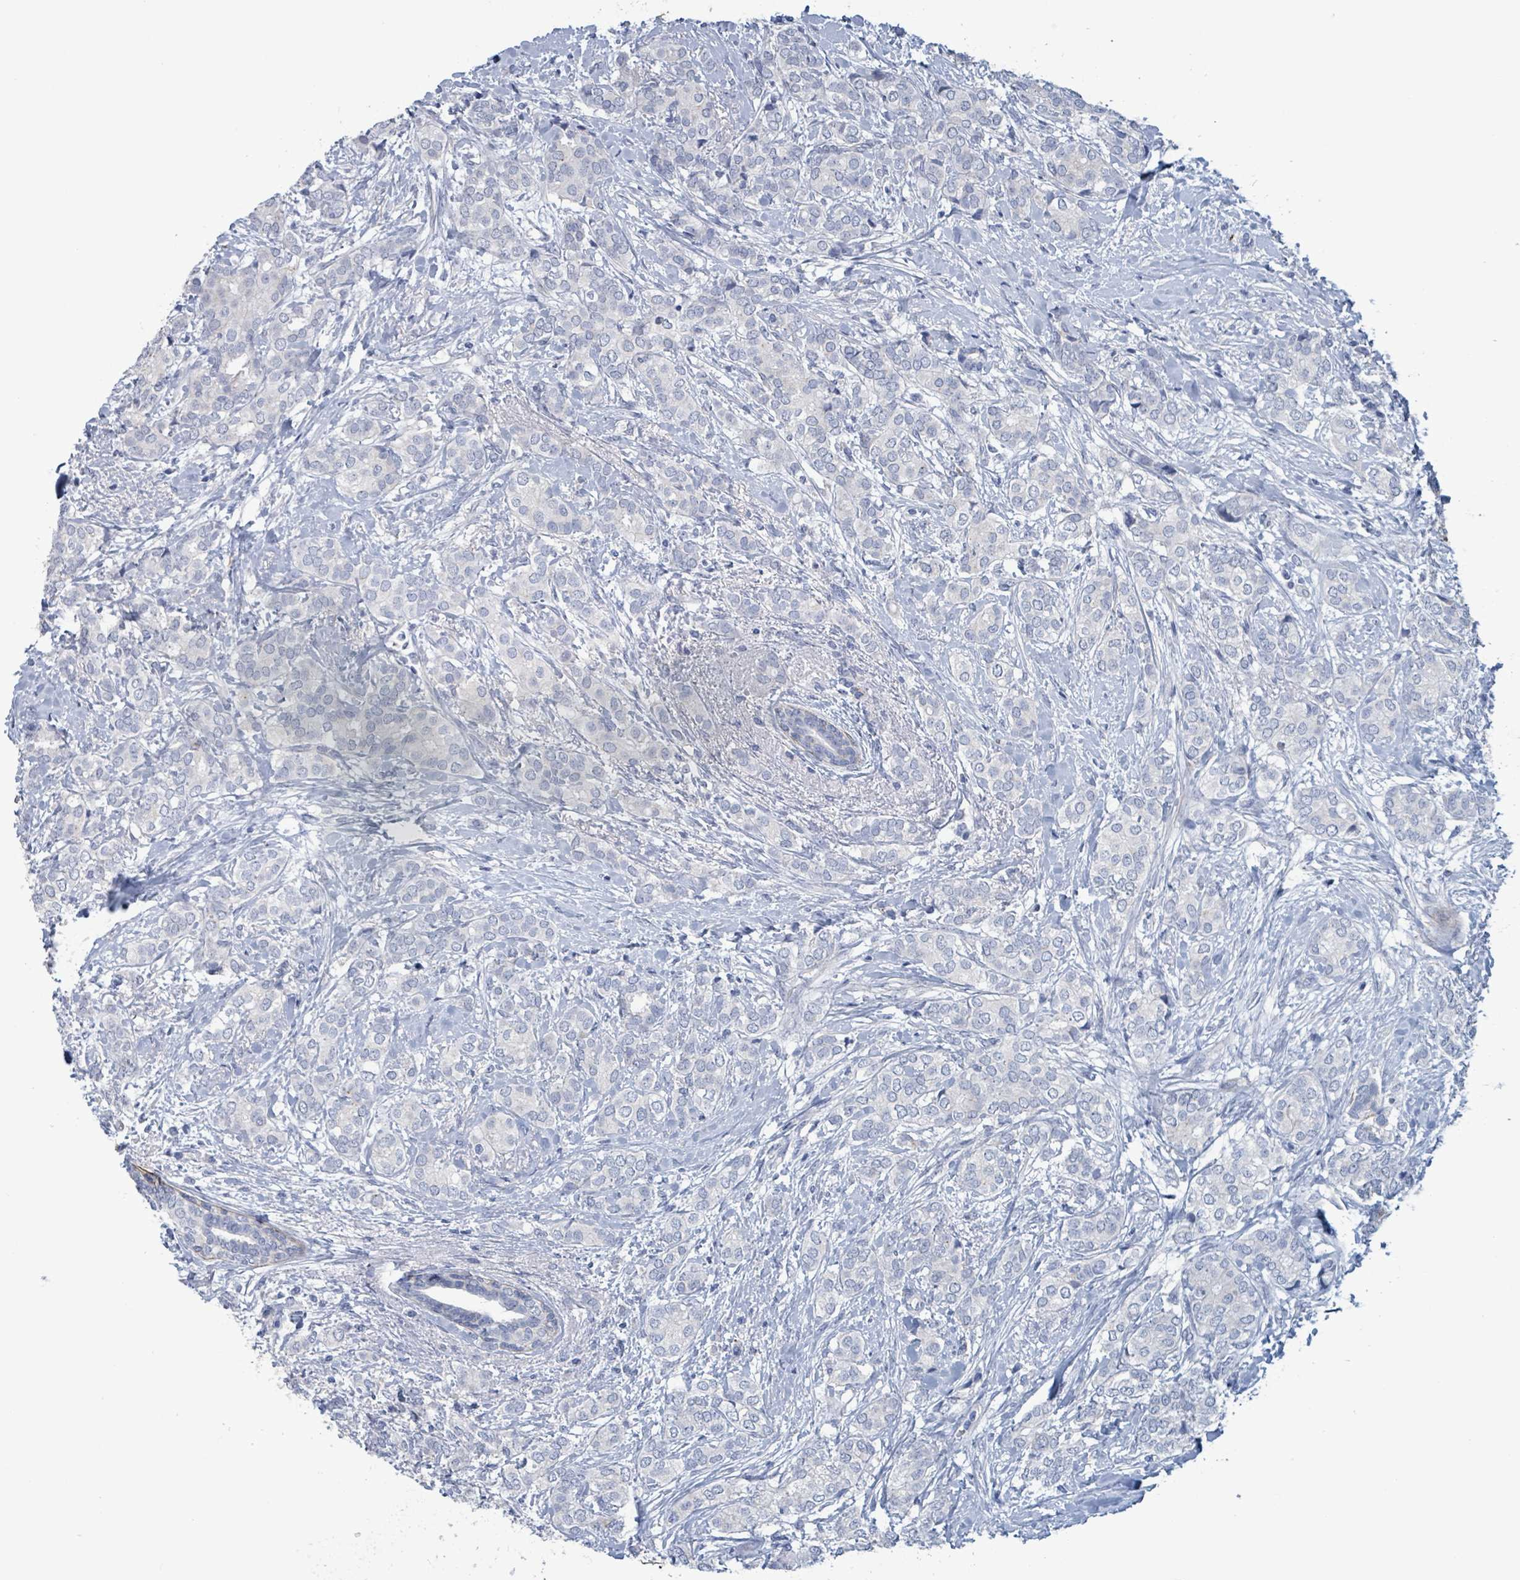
{"staining": {"intensity": "negative", "quantity": "none", "location": "none"}, "tissue": "breast cancer", "cell_type": "Tumor cells", "image_type": "cancer", "snomed": [{"axis": "morphology", "description": "Duct carcinoma"}, {"axis": "topography", "description": "Breast"}], "caption": "Immunohistochemical staining of breast cancer (infiltrating ductal carcinoma) demonstrates no significant expression in tumor cells.", "gene": "PKLR", "patient": {"sex": "female", "age": 73}}